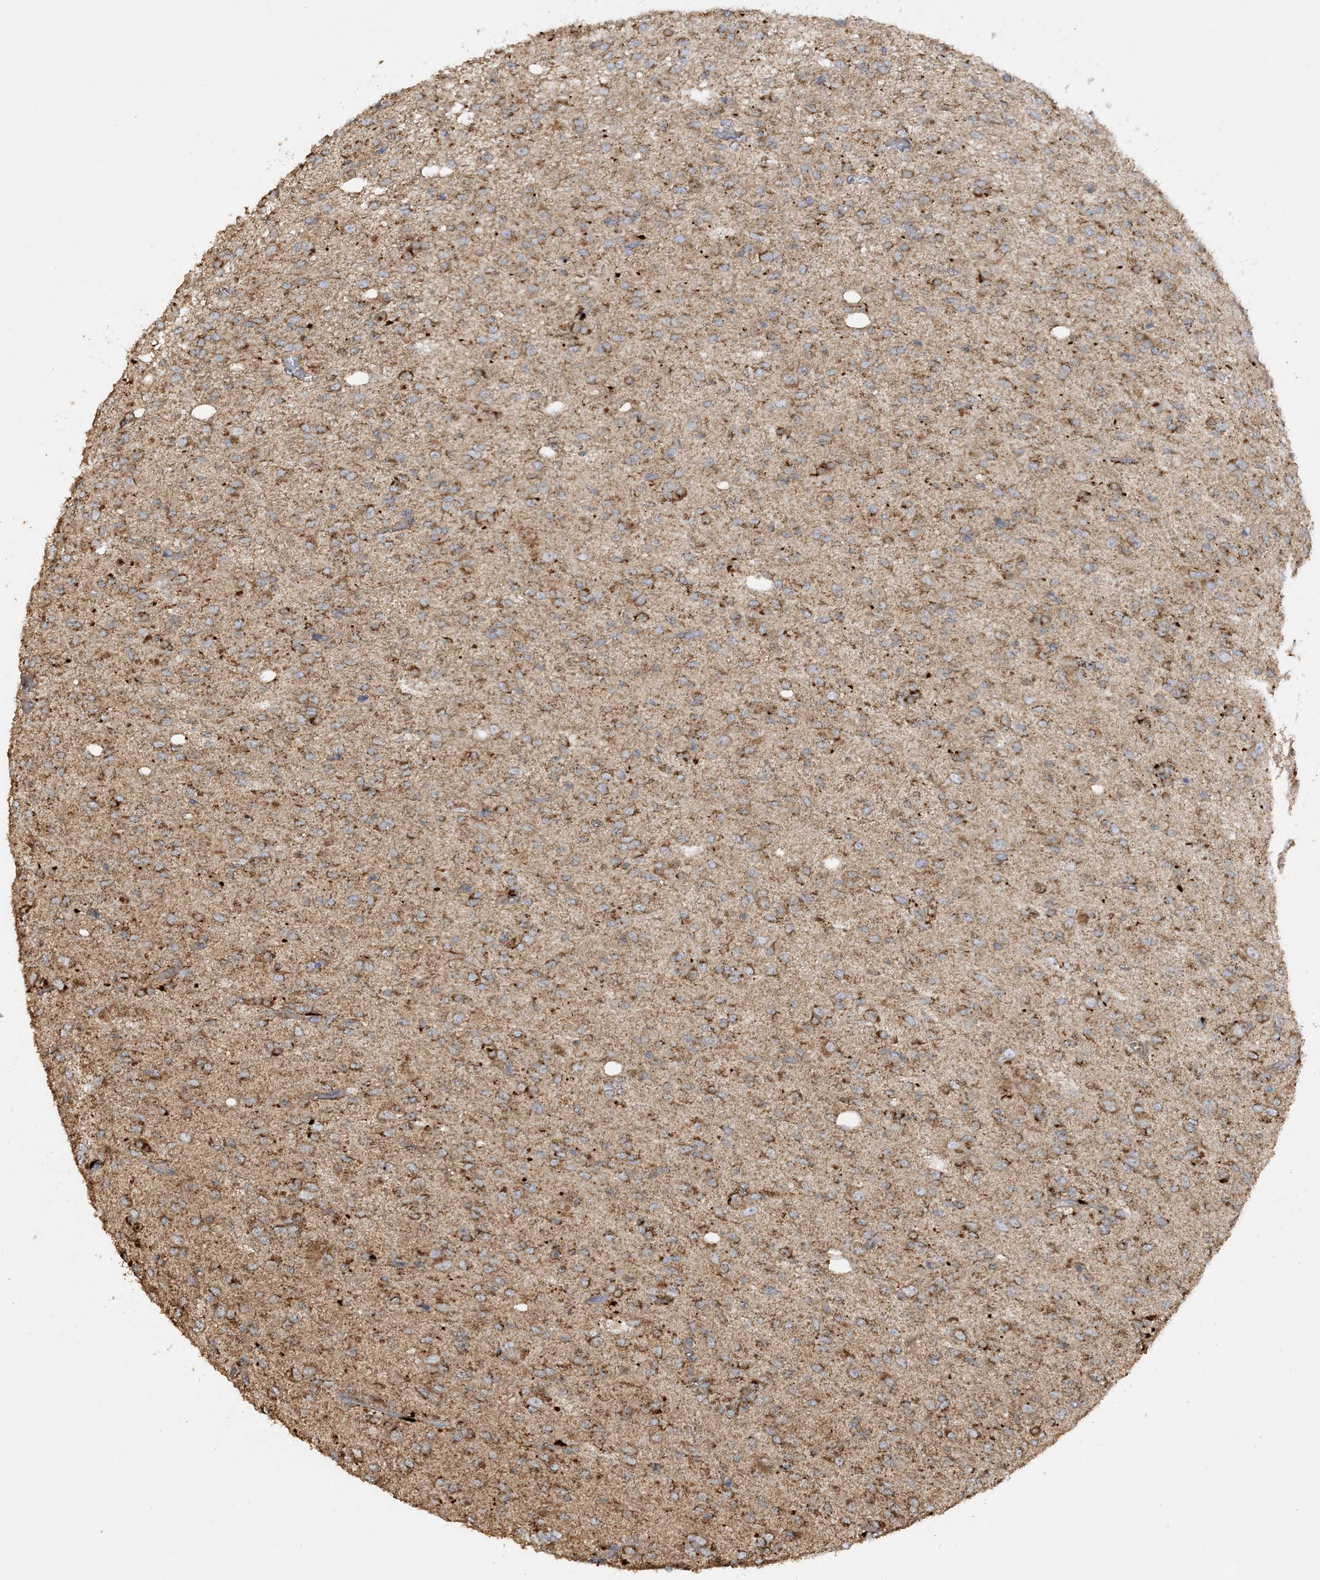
{"staining": {"intensity": "moderate", "quantity": ">75%", "location": "cytoplasmic/membranous"}, "tissue": "glioma", "cell_type": "Tumor cells", "image_type": "cancer", "snomed": [{"axis": "morphology", "description": "Glioma, malignant, High grade"}, {"axis": "topography", "description": "Brain"}], "caption": "High-grade glioma (malignant) stained for a protein demonstrates moderate cytoplasmic/membranous positivity in tumor cells.", "gene": "AGA", "patient": {"sex": "female", "age": 59}}